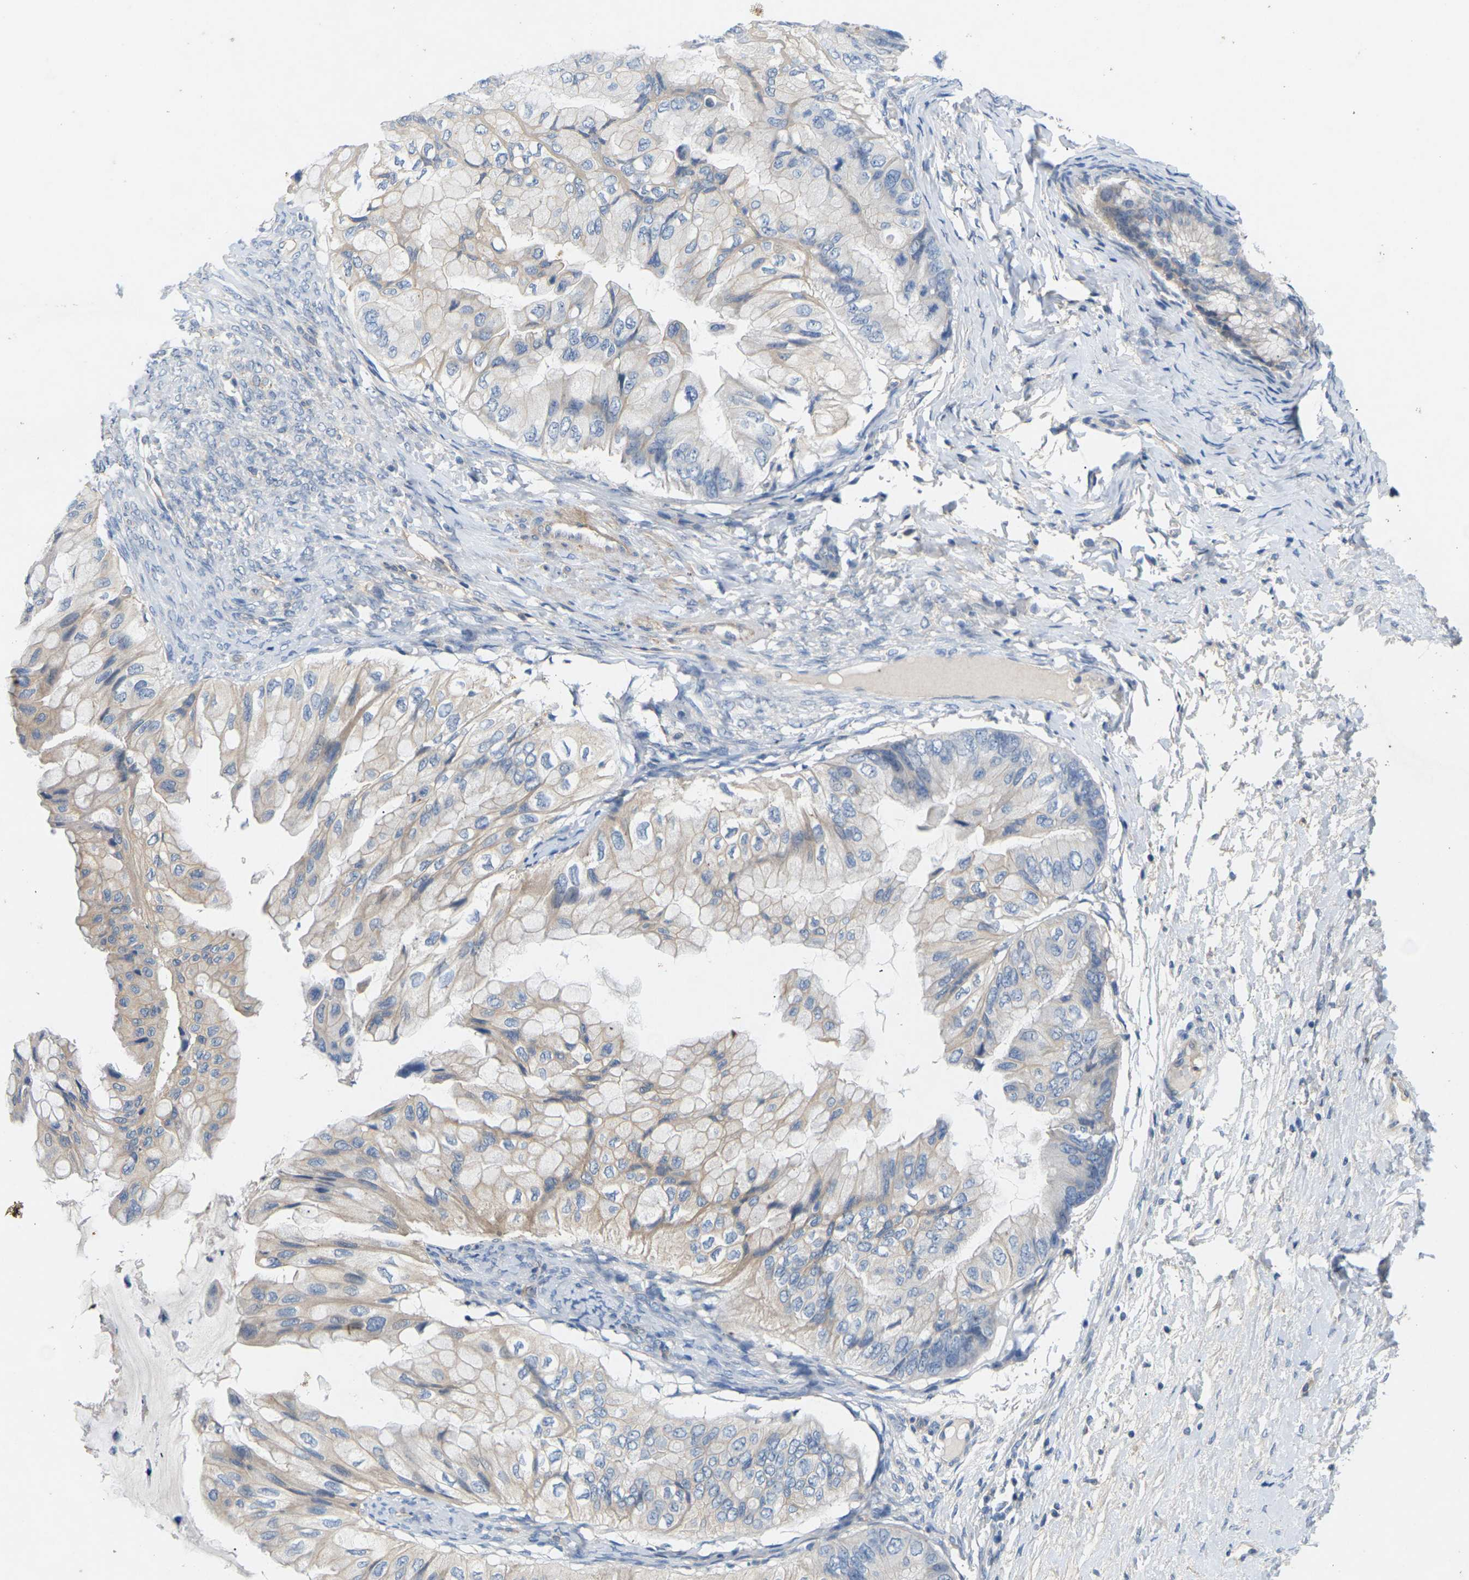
{"staining": {"intensity": "weak", "quantity": ">75%", "location": "cytoplasmic/membranous"}, "tissue": "ovarian cancer", "cell_type": "Tumor cells", "image_type": "cancer", "snomed": [{"axis": "morphology", "description": "Cystadenocarcinoma, mucinous, NOS"}, {"axis": "topography", "description": "Ovary"}], "caption": "The immunohistochemical stain highlights weak cytoplasmic/membranous expression in tumor cells of ovarian mucinous cystadenocarcinoma tissue.", "gene": "ITGA5", "patient": {"sex": "female", "age": 61}}